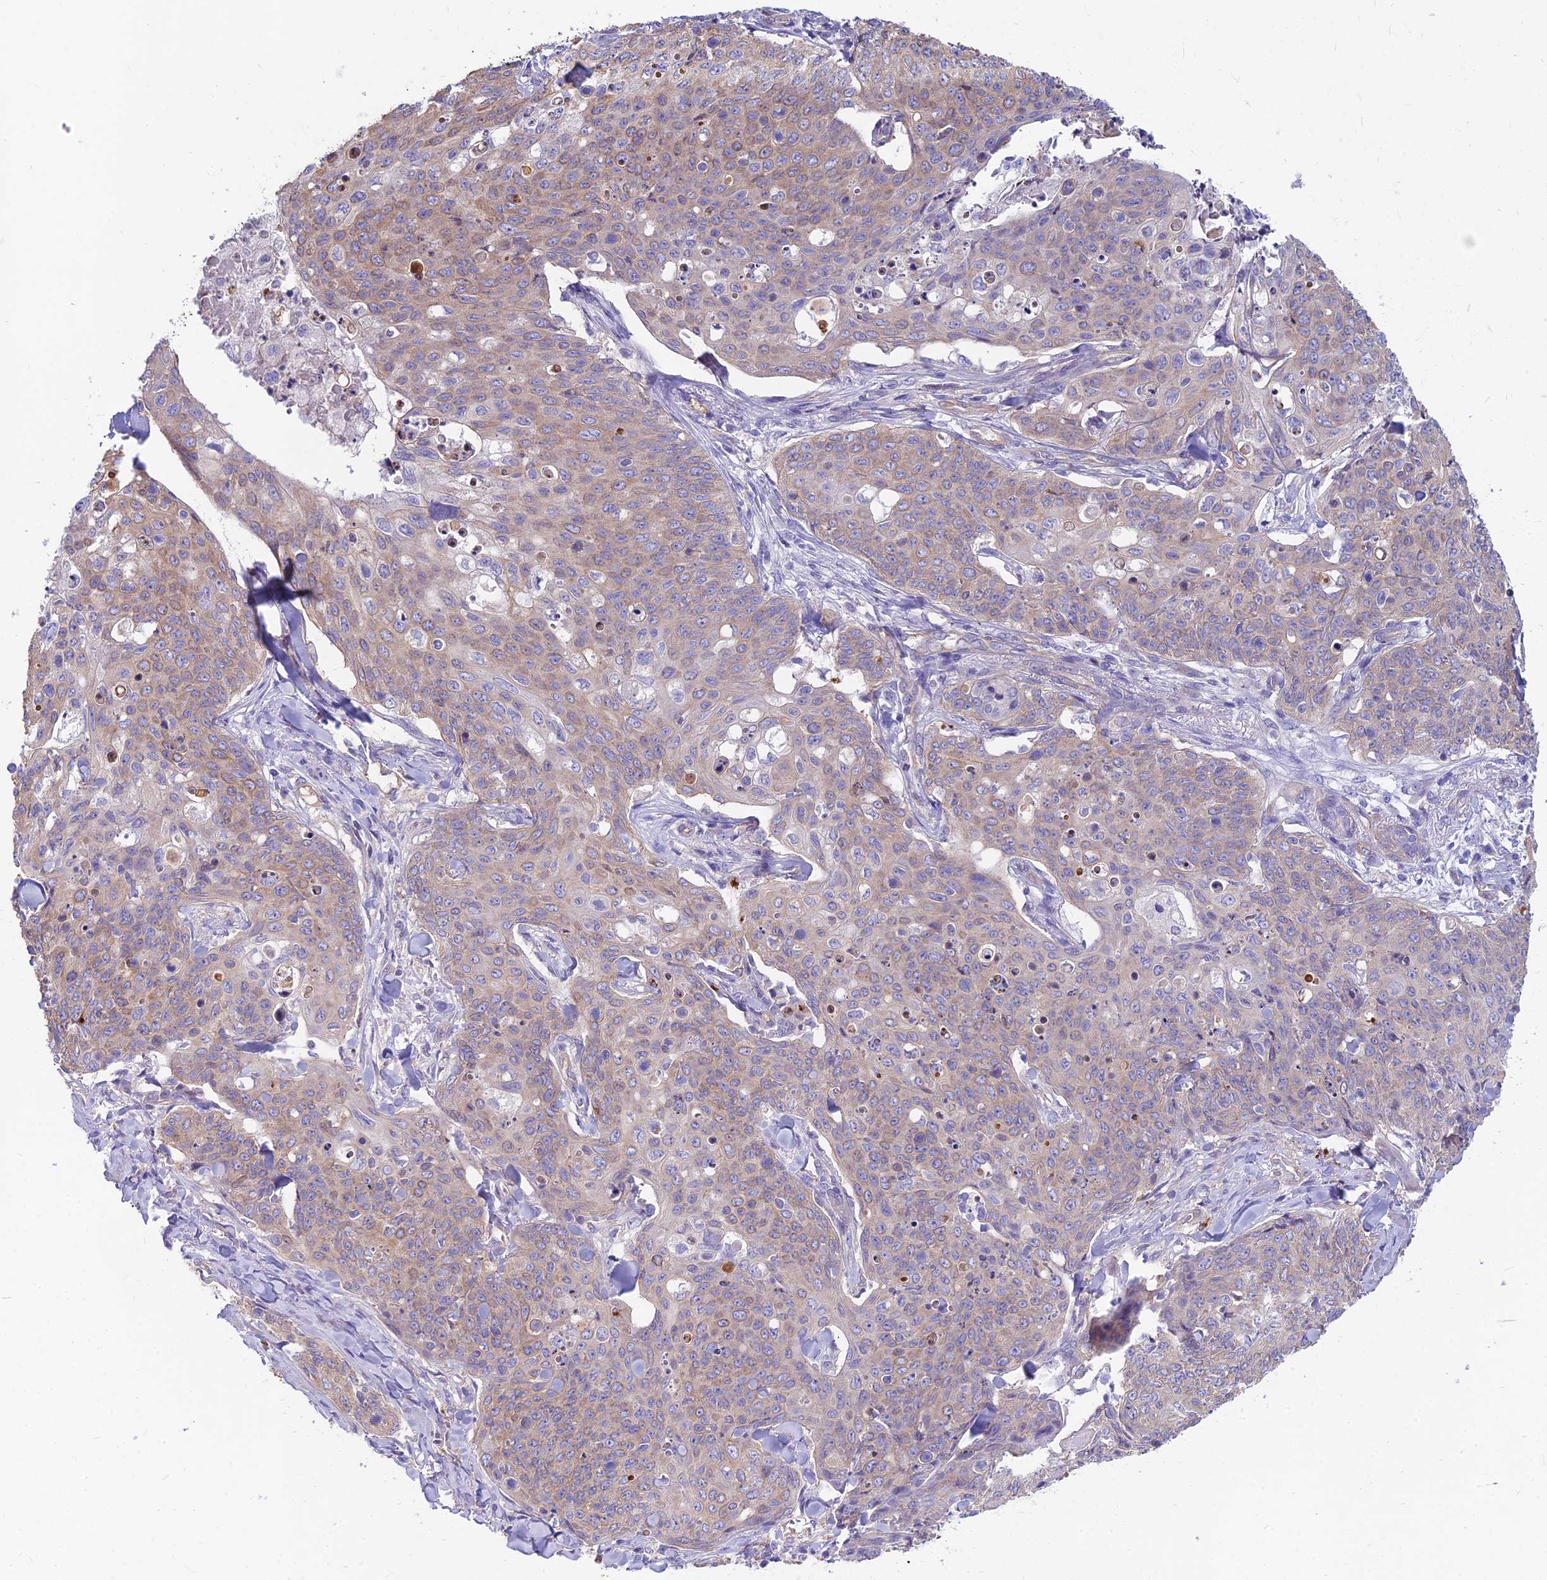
{"staining": {"intensity": "weak", "quantity": "25%-75%", "location": "cytoplasmic/membranous"}, "tissue": "skin cancer", "cell_type": "Tumor cells", "image_type": "cancer", "snomed": [{"axis": "morphology", "description": "Squamous cell carcinoma, NOS"}, {"axis": "topography", "description": "Skin"}, {"axis": "topography", "description": "Vulva"}], "caption": "Immunohistochemistry (IHC) (DAB (3,3'-diaminobenzidine)) staining of human skin squamous cell carcinoma shows weak cytoplasmic/membranous protein staining in about 25%-75% of tumor cells. The staining is performed using DAB brown chromogen to label protein expression. The nuclei are counter-stained blue using hematoxylin.", "gene": "HLA-DOA", "patient": {"sex": "female", "age": 85}}